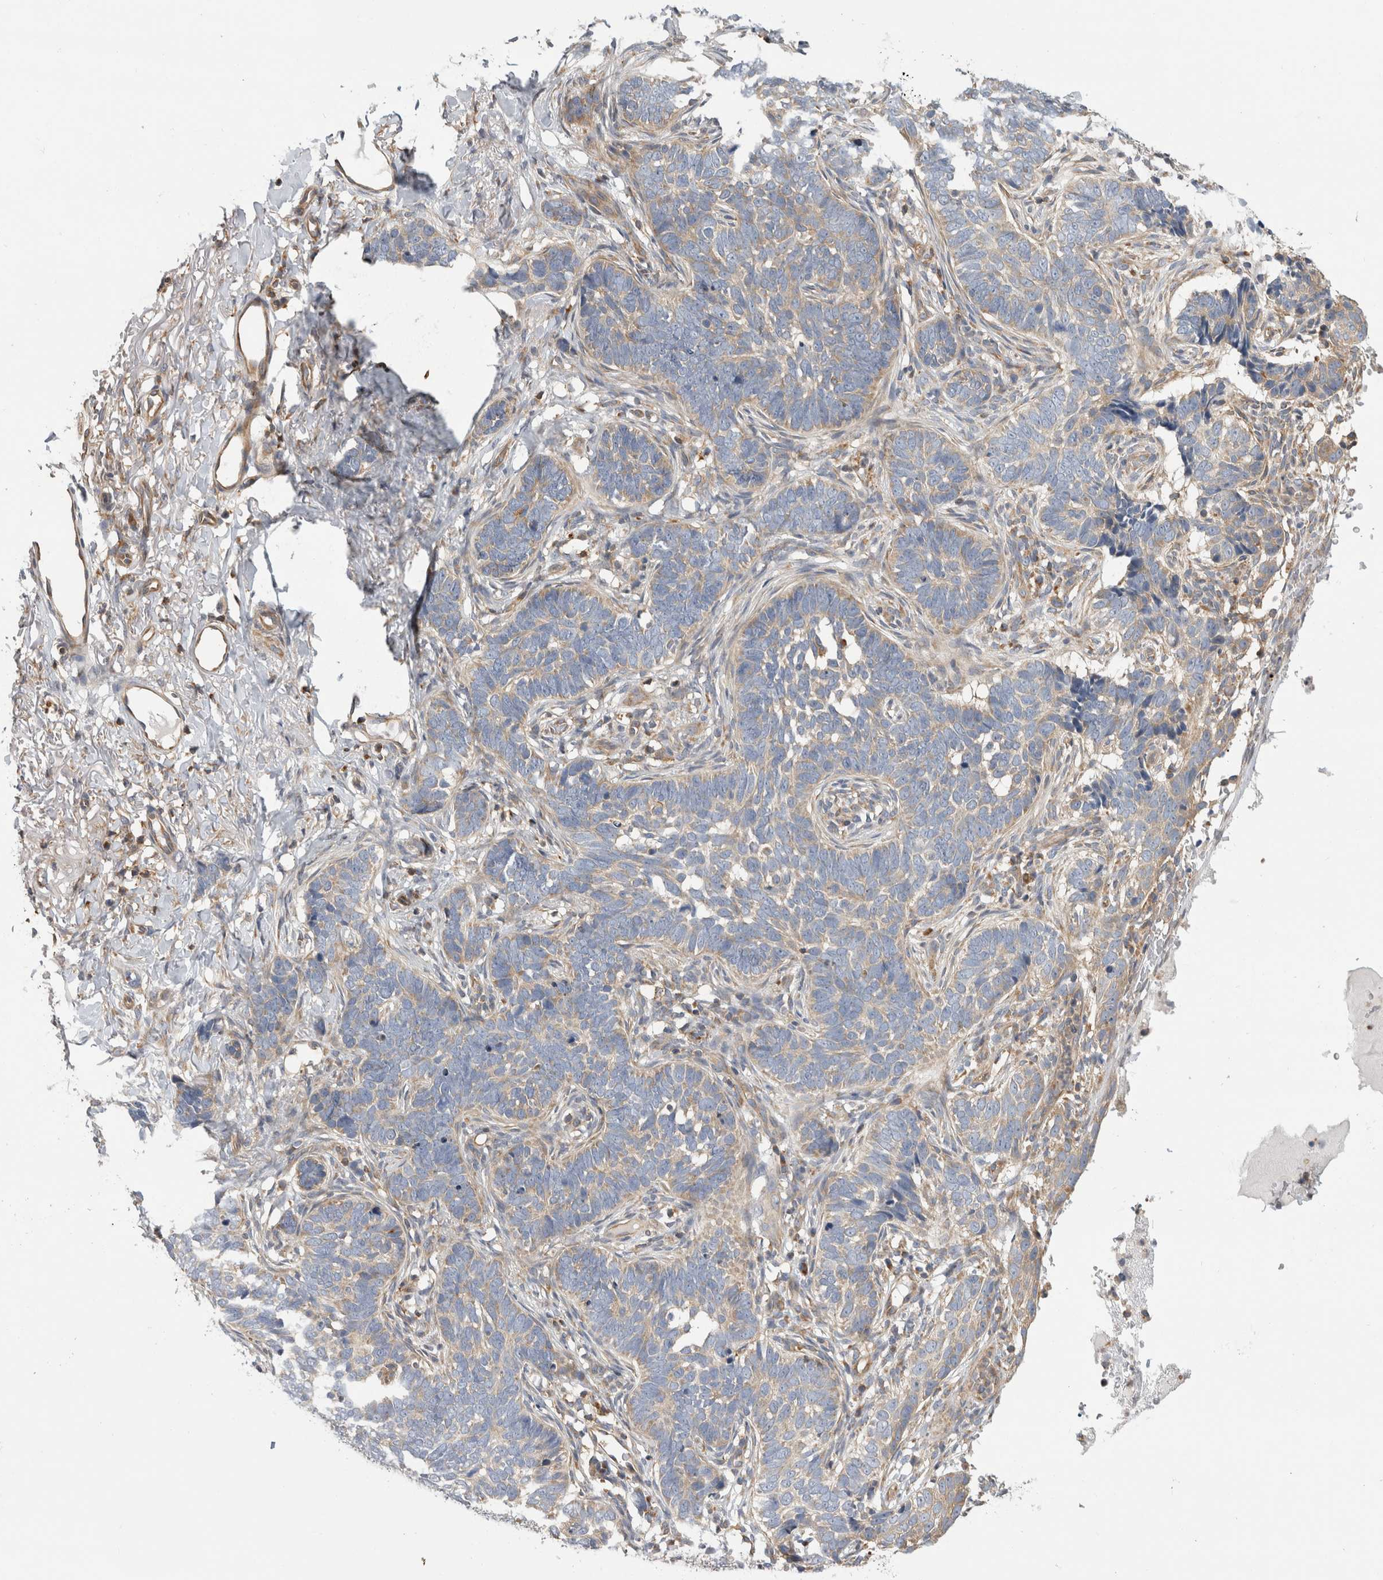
{"staining": {"intensity": "negative", "quantity": "none", "location": "none"}, "tissue": "skin cancer", "cell_type": "Tumor cells", "image_type": "cancer", "snomed": [{"axis": "morphology", "description": "Normal tissue, NOS"}, {"axis": "morphology", "description": "Basal cell carcinoma"}, {"axis": "topography", "description": "Skin"}], "caption": "IHC of skin cancer (basal cell carcinoma) reveals no positivity in tumor cells.", "gene": "GRIK2", "patient": {"sex": "male", "age": 77}}